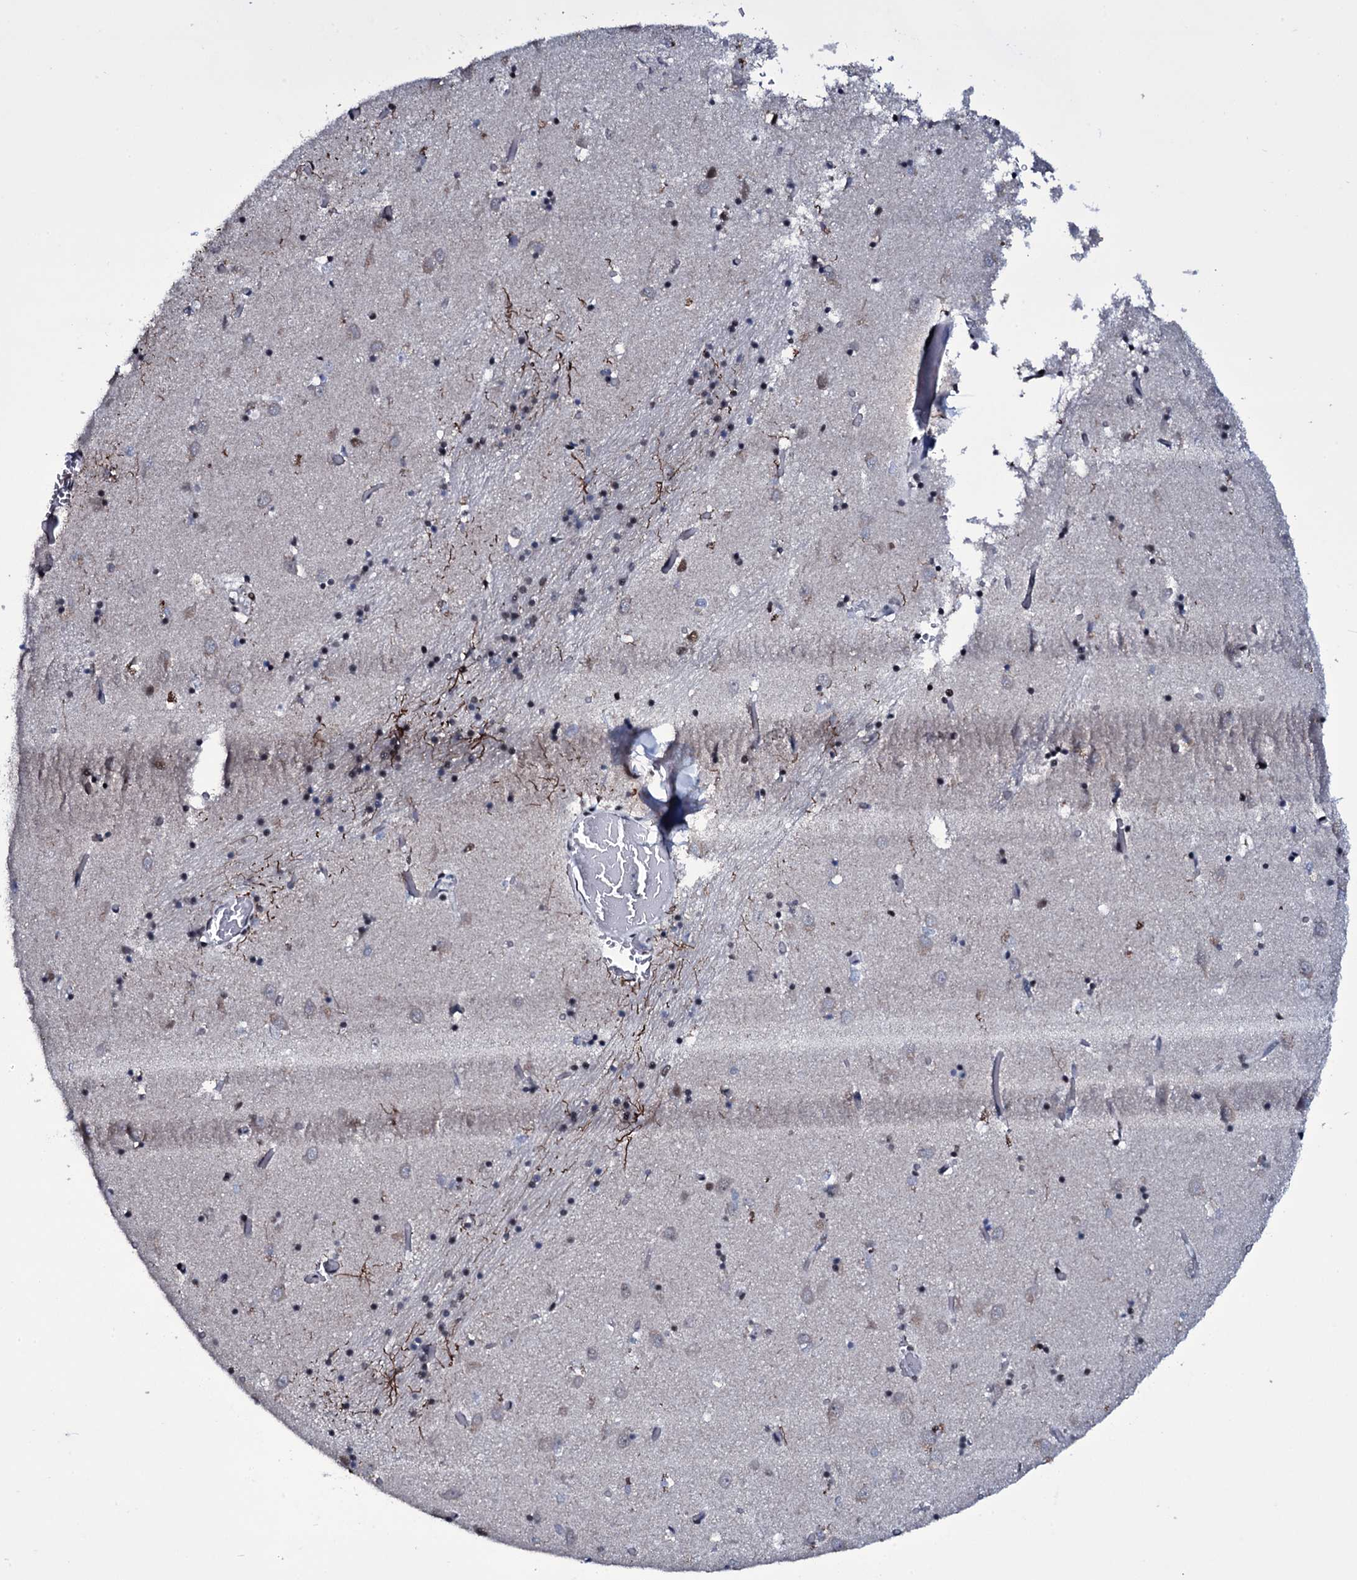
{"staining": {"intensity": "moderate", "quantity": "25%-75%", "location": "nuclear"}, "tissue": "caudate", "cell_type": "Glial cells", "image_type": "normal", "snomed": [{"axis": "morphology", "description": "Normal tissue, NOS"}, {"axis": "topography", "description": "Lateral ventricle wall"}], "caption": "Immunohistochemical staining of normal caudate demonstrates moderate nuclear protein staining in about 25%-75% of glial cells.", "gene": "ZMIZ2", "patient": {"sex": "male", "age": 70}}